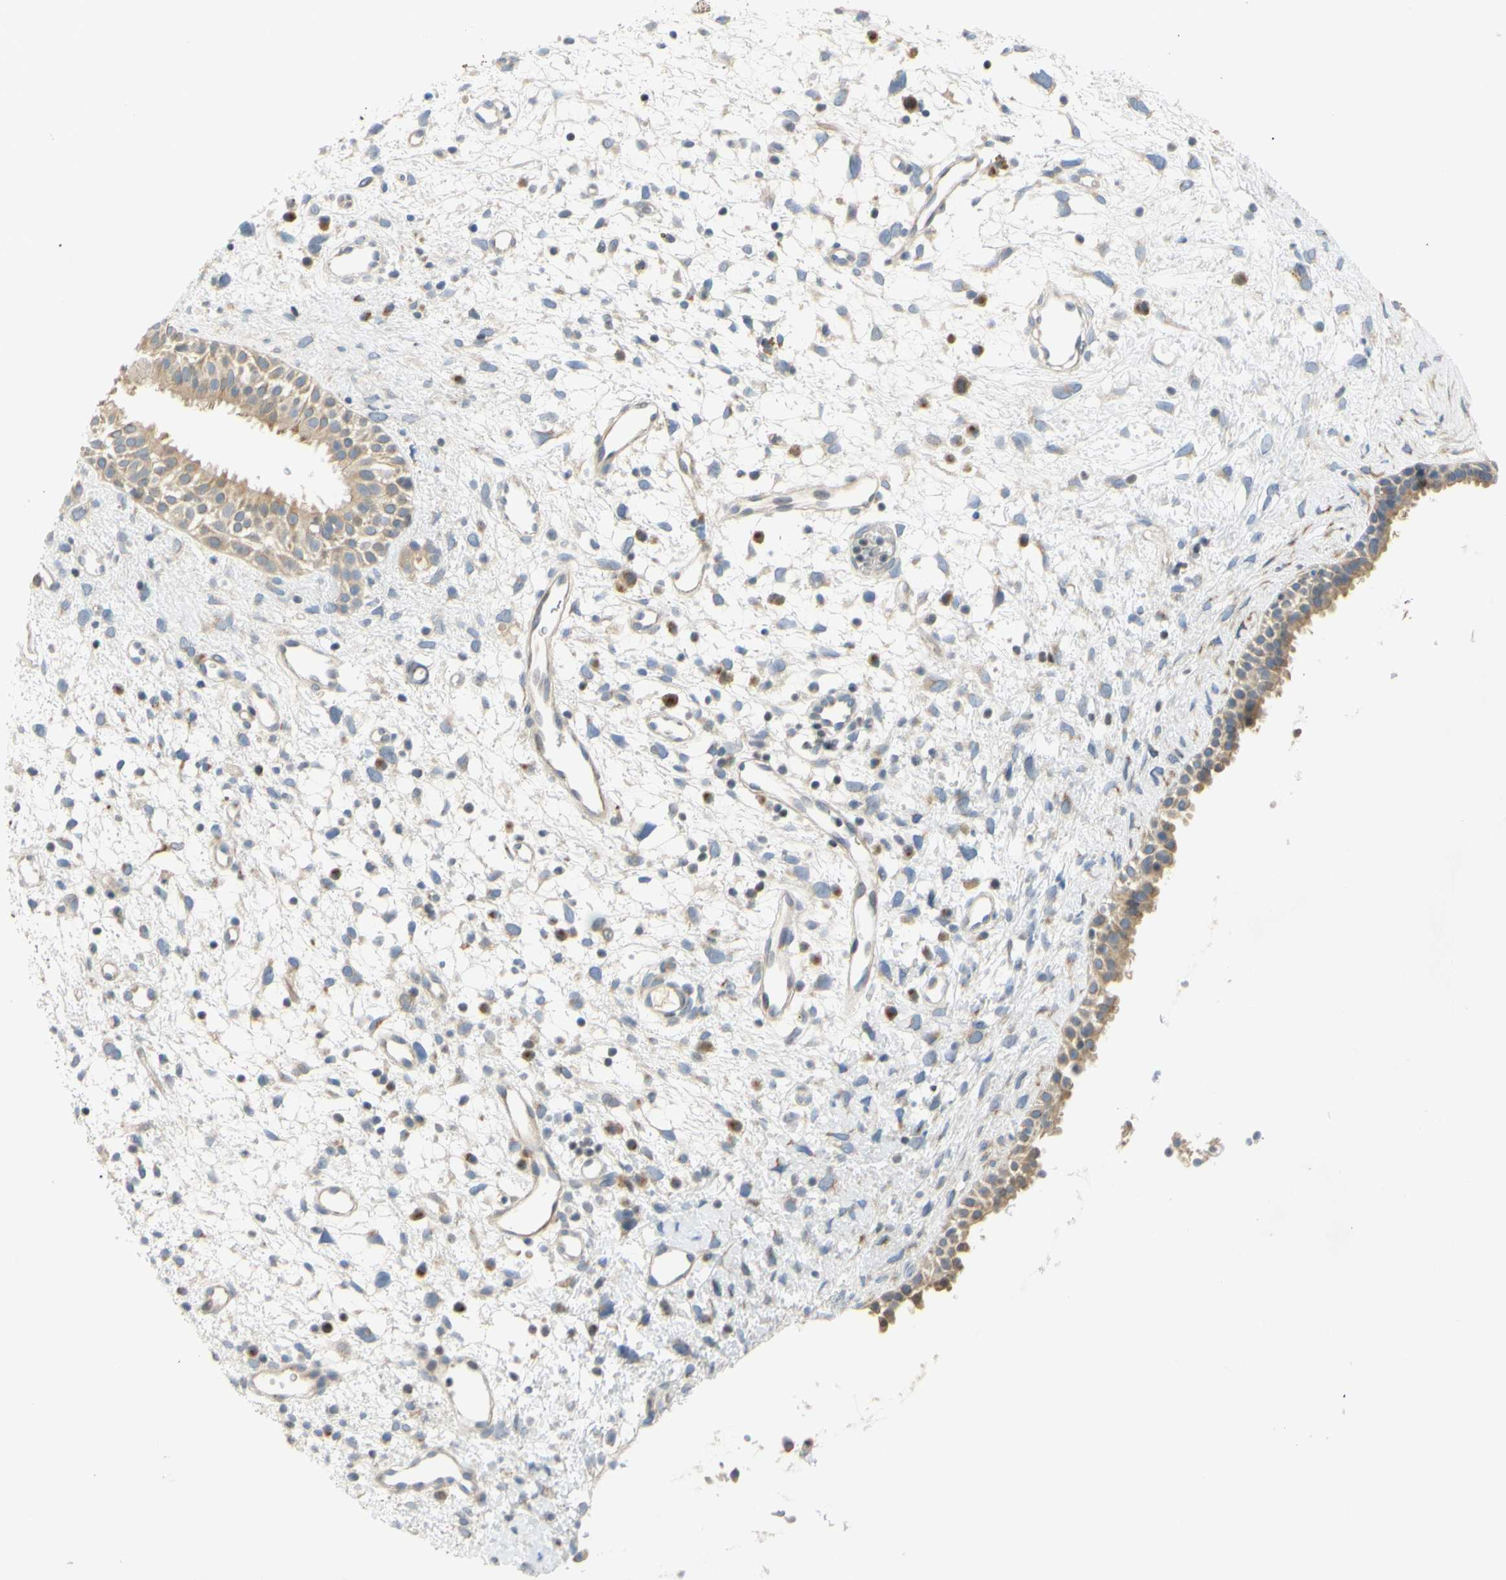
{"staining": {"intensity": "moderate", "quantity": ">75%", "location": "cytoplasmic/membranous"}, "tissue": "nasopharynx", "cell_type": "Respiratory epithelial cells", "image_type": "normal", "snomed": [{"axis": "morphology", "description": "Normal tissue, NOS"}, {"axis": "topography", "description": "Nasopharynx"}], "caption": "This is a micrograph of immunohistochemistry (IHC) staining of unremarkable nasopharynx, which shows moderate staining in the cytoplasmic/membranous of respiratory epithelial cells.", "gene": "CCNB2", "patient": {"sex": "male", "age": 22}}